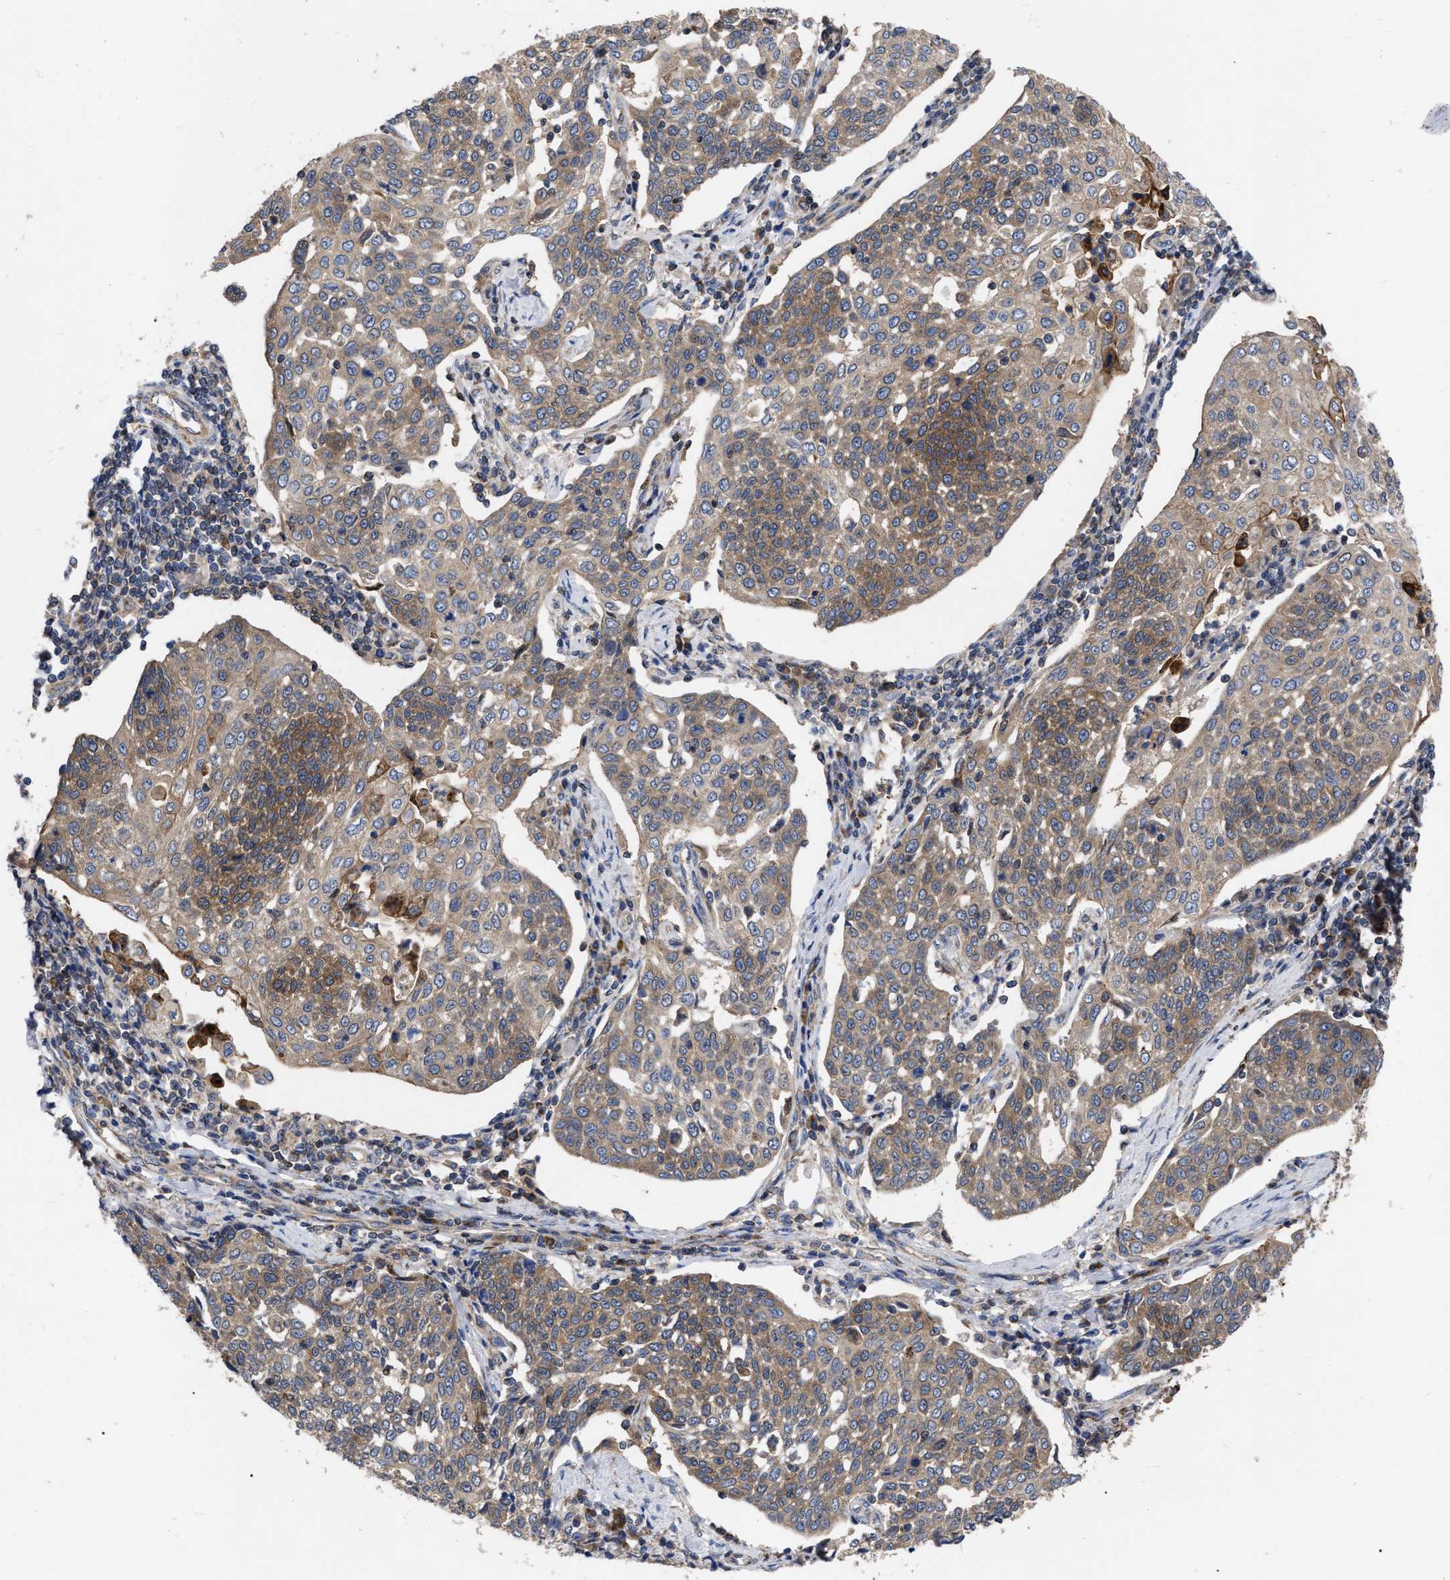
{"staining": {"intensity": "moderate", "quantity": ">75%", "location": "cytoplasmic/membranous"}, "tissue": "cervical cancer", "cell_type": "Tumor cells", "image_type": "cancer", "snomed": [{"axis": "morphology", "description": "Squamous cell carcinoma, NOS"}, {"axis": "topography", "description": "Cervix"}], "caption": "This is a photomicrograph of IHC staining of cervical cancer (squamous cell carcinoma), which shows moderate staining in the cytoplasmic/membranous of tumor cells.", "gene": "CDKN2C", "patient": {"sex": "female", "age": 34}}